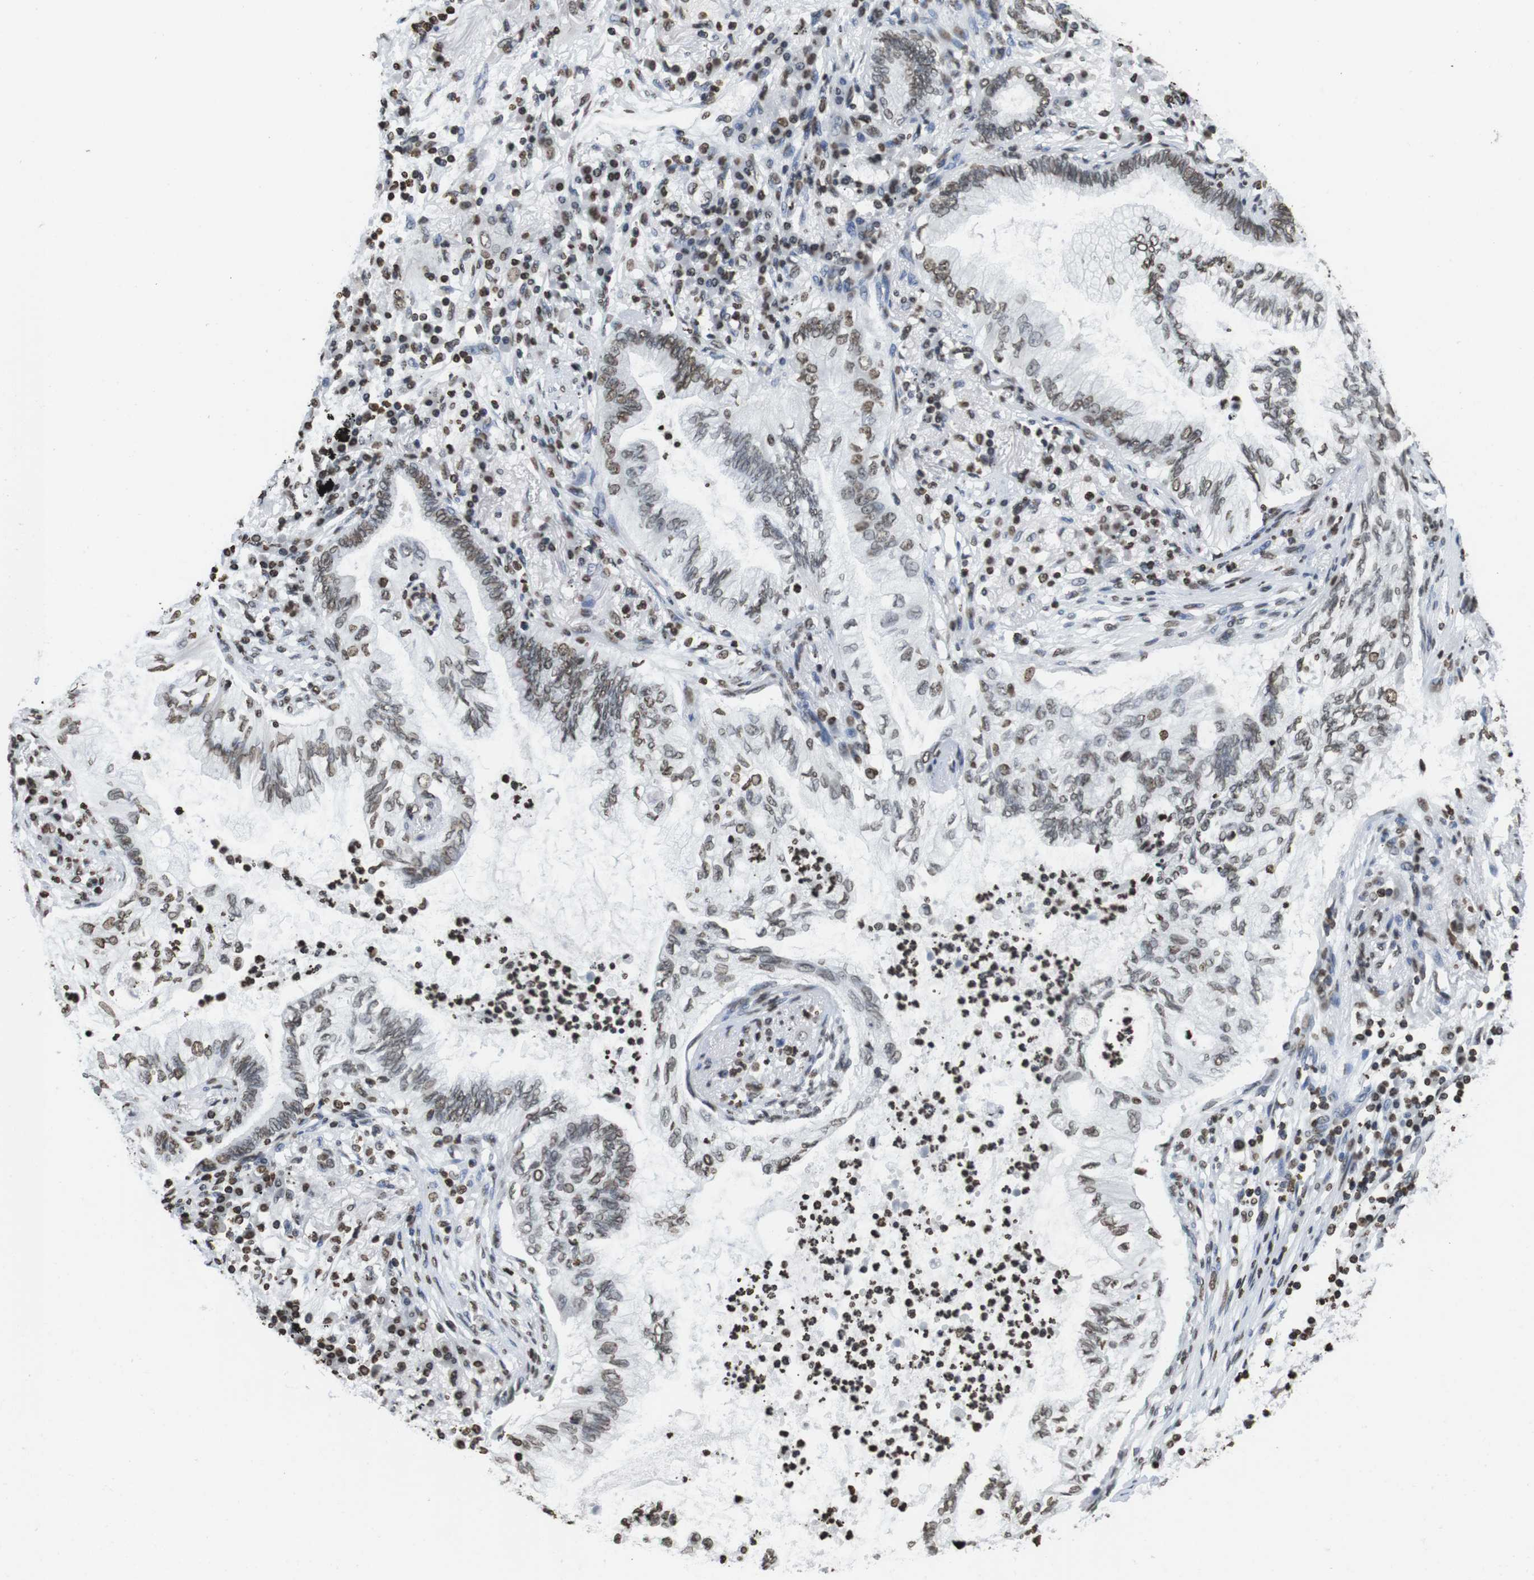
{"staining": {"intensity": "moderate", "quantity": "25%-75%", "location": "nuclear"}, "tissue": "lung cancer", "cell_type": "Tumor cells", "image_type": "cancer", "snomed": [{"axis": "morphology", "description": "Normal tissue, NOS"}, {"axis": "morphology", "description": "Adenocarcinoma, NOS"}, {"axis": "topography", "description": "Bronchus"}, {"axis": "topography", "description": "Lung"}], "caption": "DAB (3,3'-diaminobenzidine) immunohistochemical staining of human lung adenocarcinoma reveals moderate nuclear protein staining in about 25%-75% of tumor cells.", "gene": "BSX", "patient": {"sex": "female", "age": 70}}